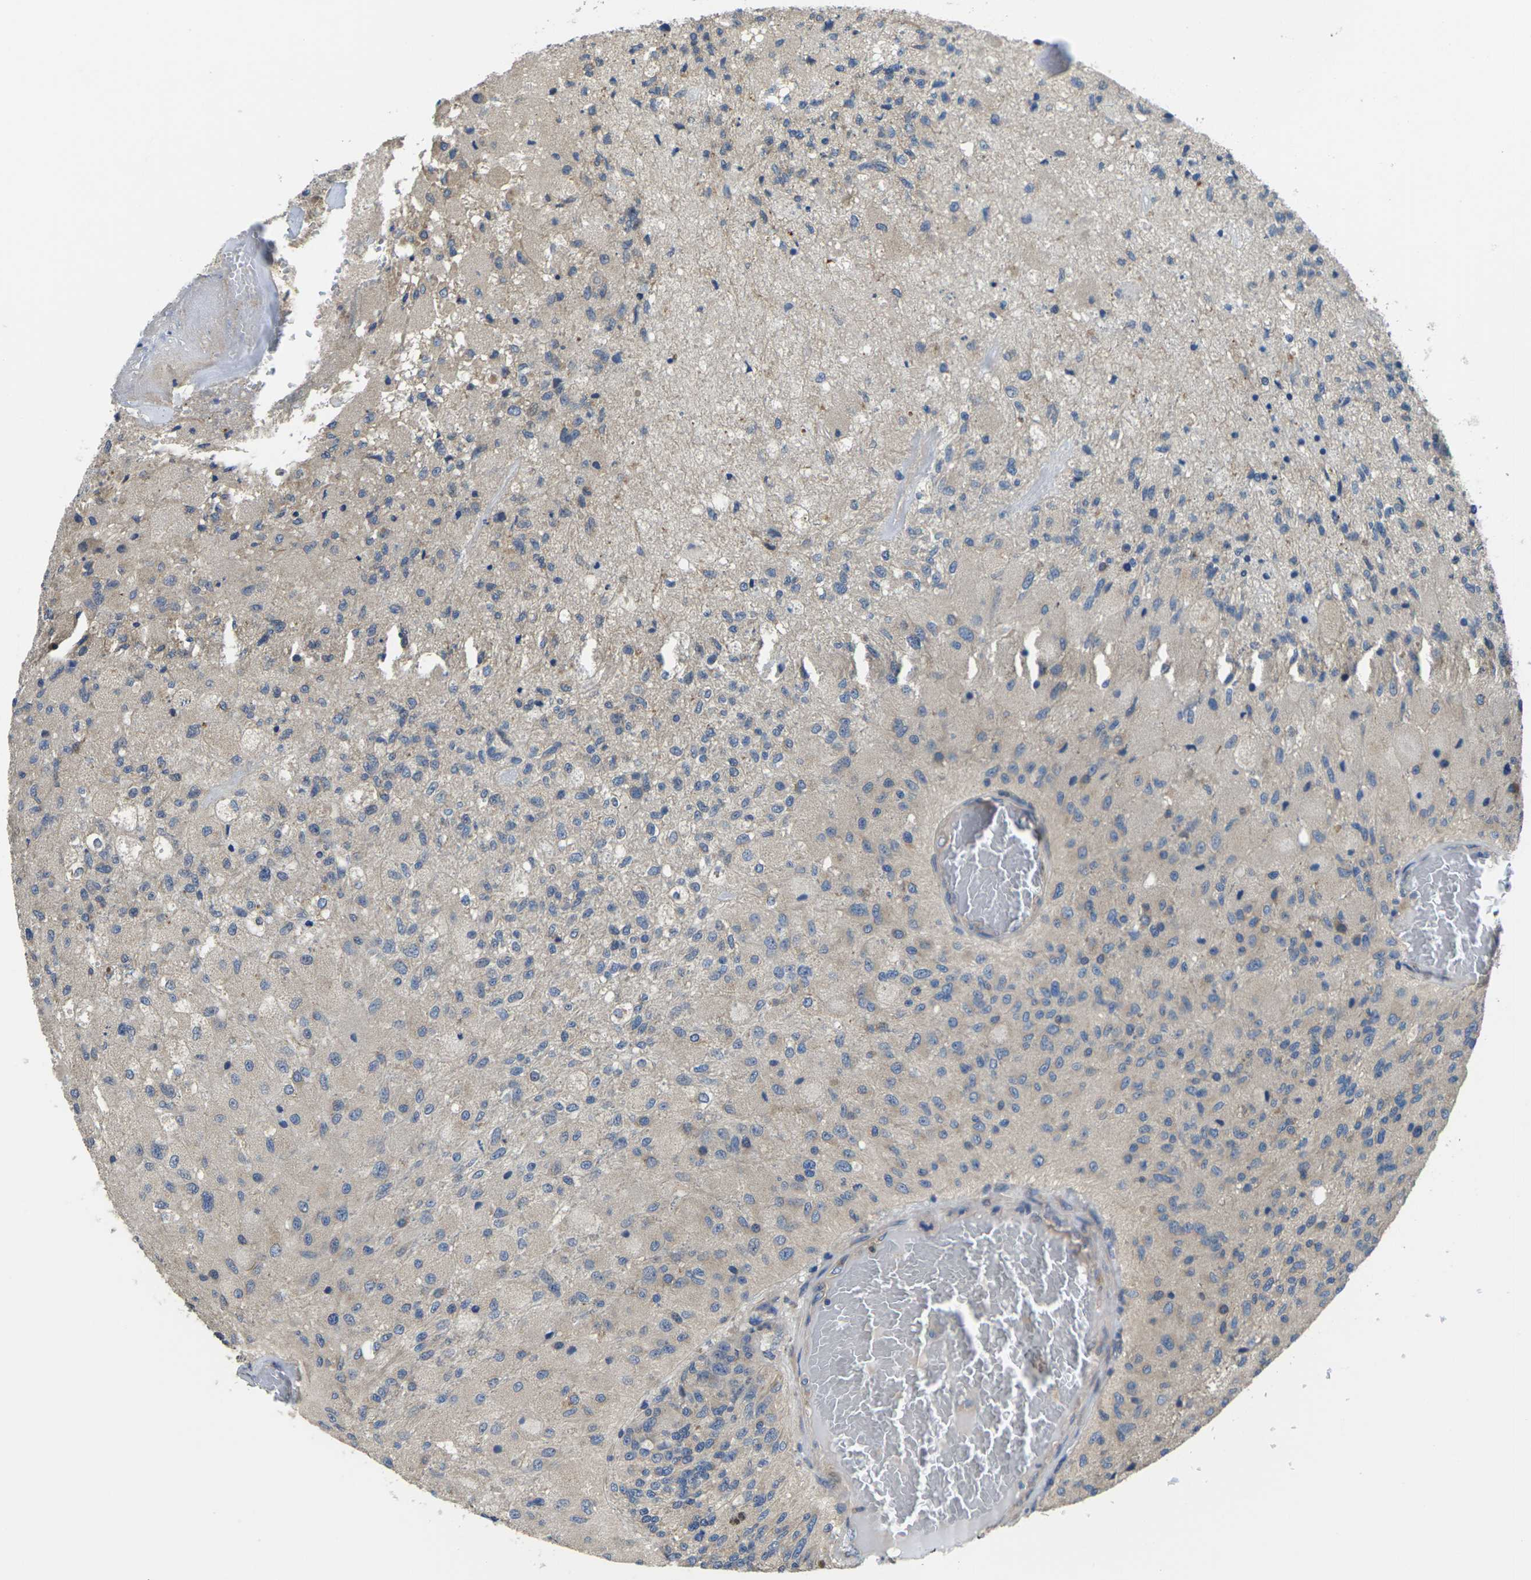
{"staining": {"intensity": "weak", "quantity": "<25%", "location": "cytoplasmic/membranous"}, "tissue": "glioma", "cell_type": "Tumor cells", "image_type": "cancer", "snomed": [{"axis": "morphology", "description": "Normal tissue, NOS"}, {"axis": "morphology", "description": "Glioma, malignant, High grade"}, {"axis": "topography", "description": "Cerebral cortex"}], "caption": "There is no significant expression in tumor cells of glioma. (Brightfield microscopy of DAB (3,3'-diaminobenzidine) immunohistochemistry (IHC) at high magnification).", "gene": "TMCC2", "patient": {"sex": "male", "age": 77}}